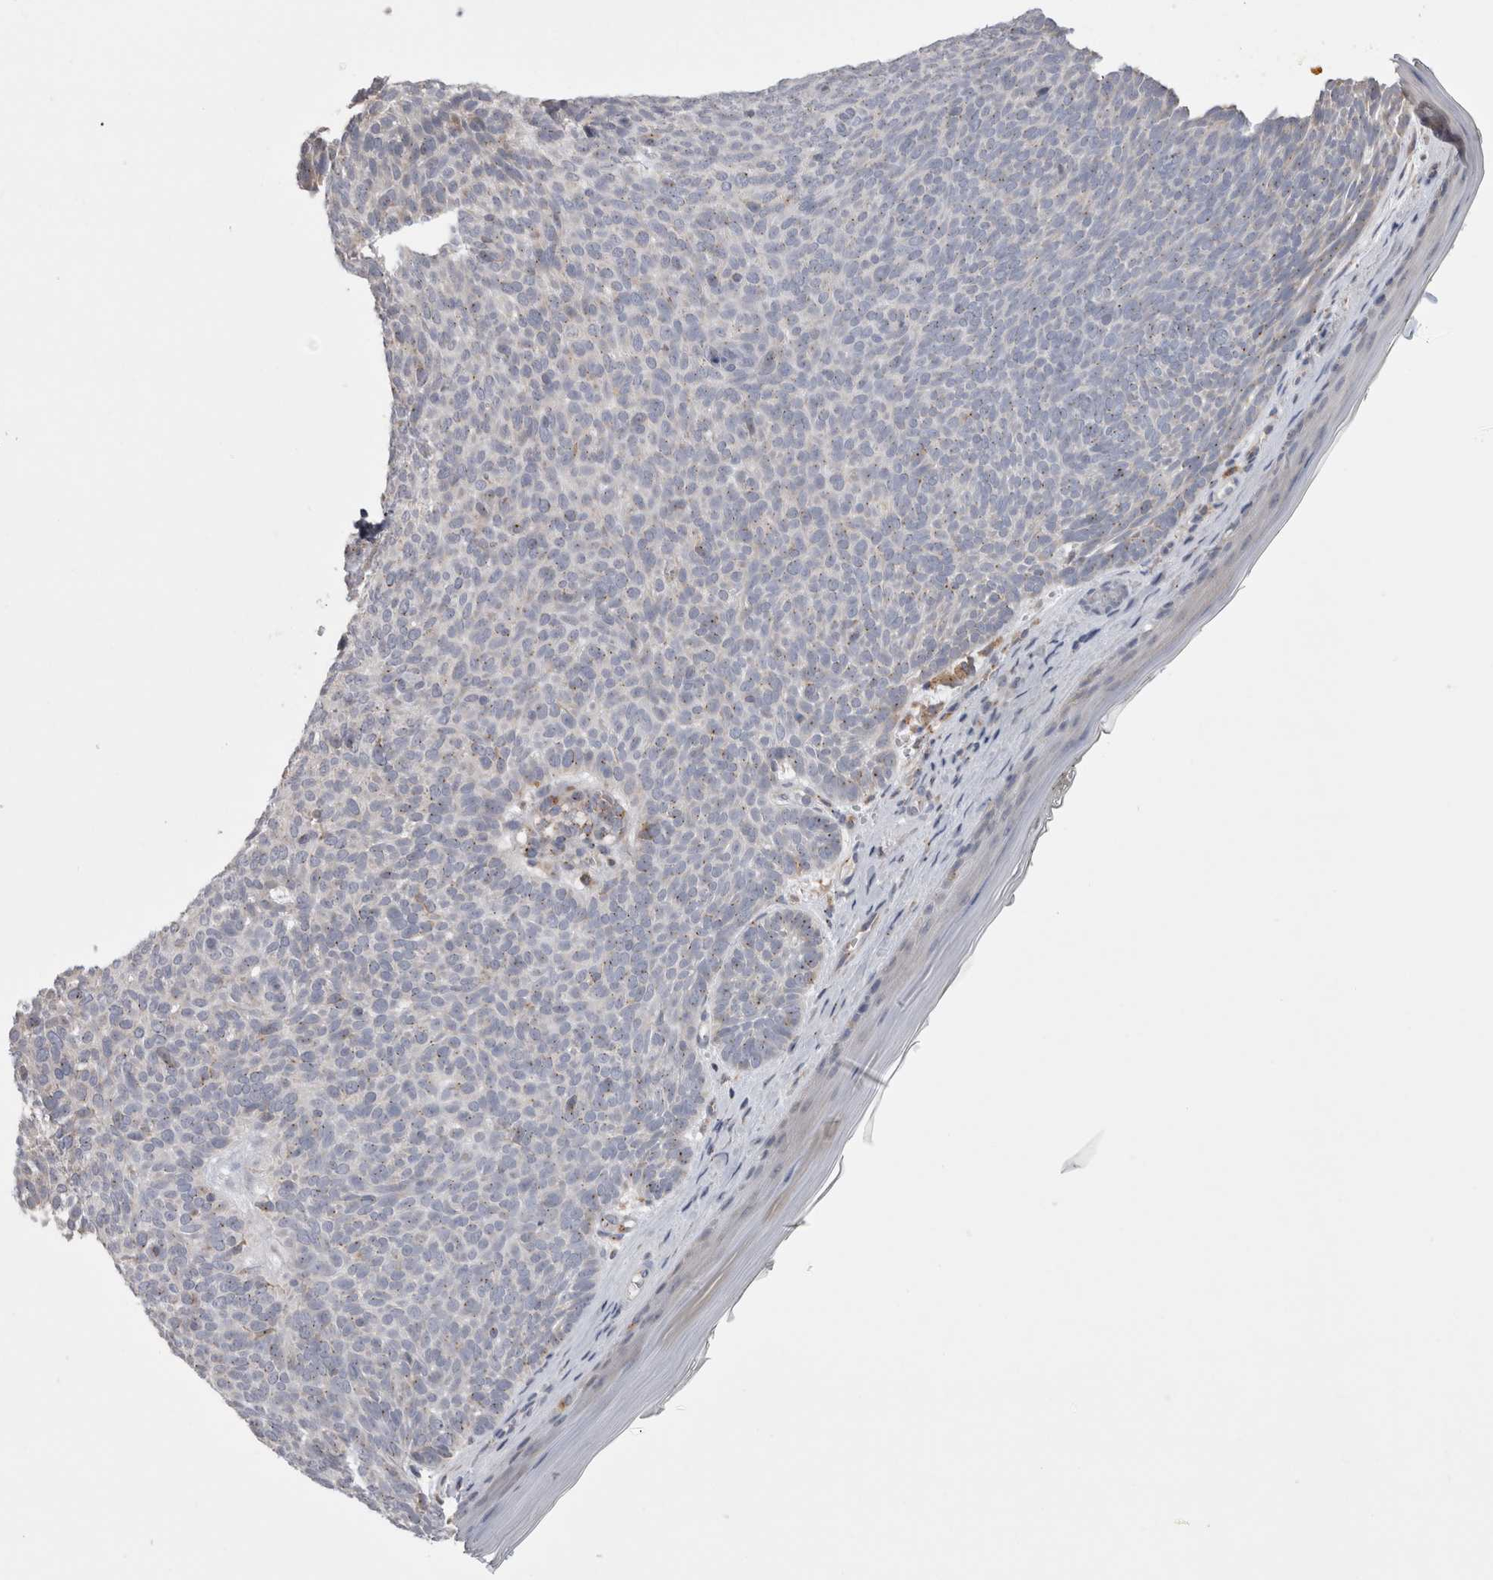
{"staining": {"intensity": "negative", "quantity": "none", "location": "none"}, "tissue": "skin cancer", "cell_type": "Tumor cells", "image_type": "cancer", "snomed": [{"axis": "morphology", "description": "Basal cell carcinoma"}, {"axis": "topography", "description": "Skin"}], "caption": "This is an IHC micrograph of basal cell carcinoma (skin). There is no expression in tumor cells.", "gene": "ZNF341", "patient": {"sex": "male", "age": 61}}